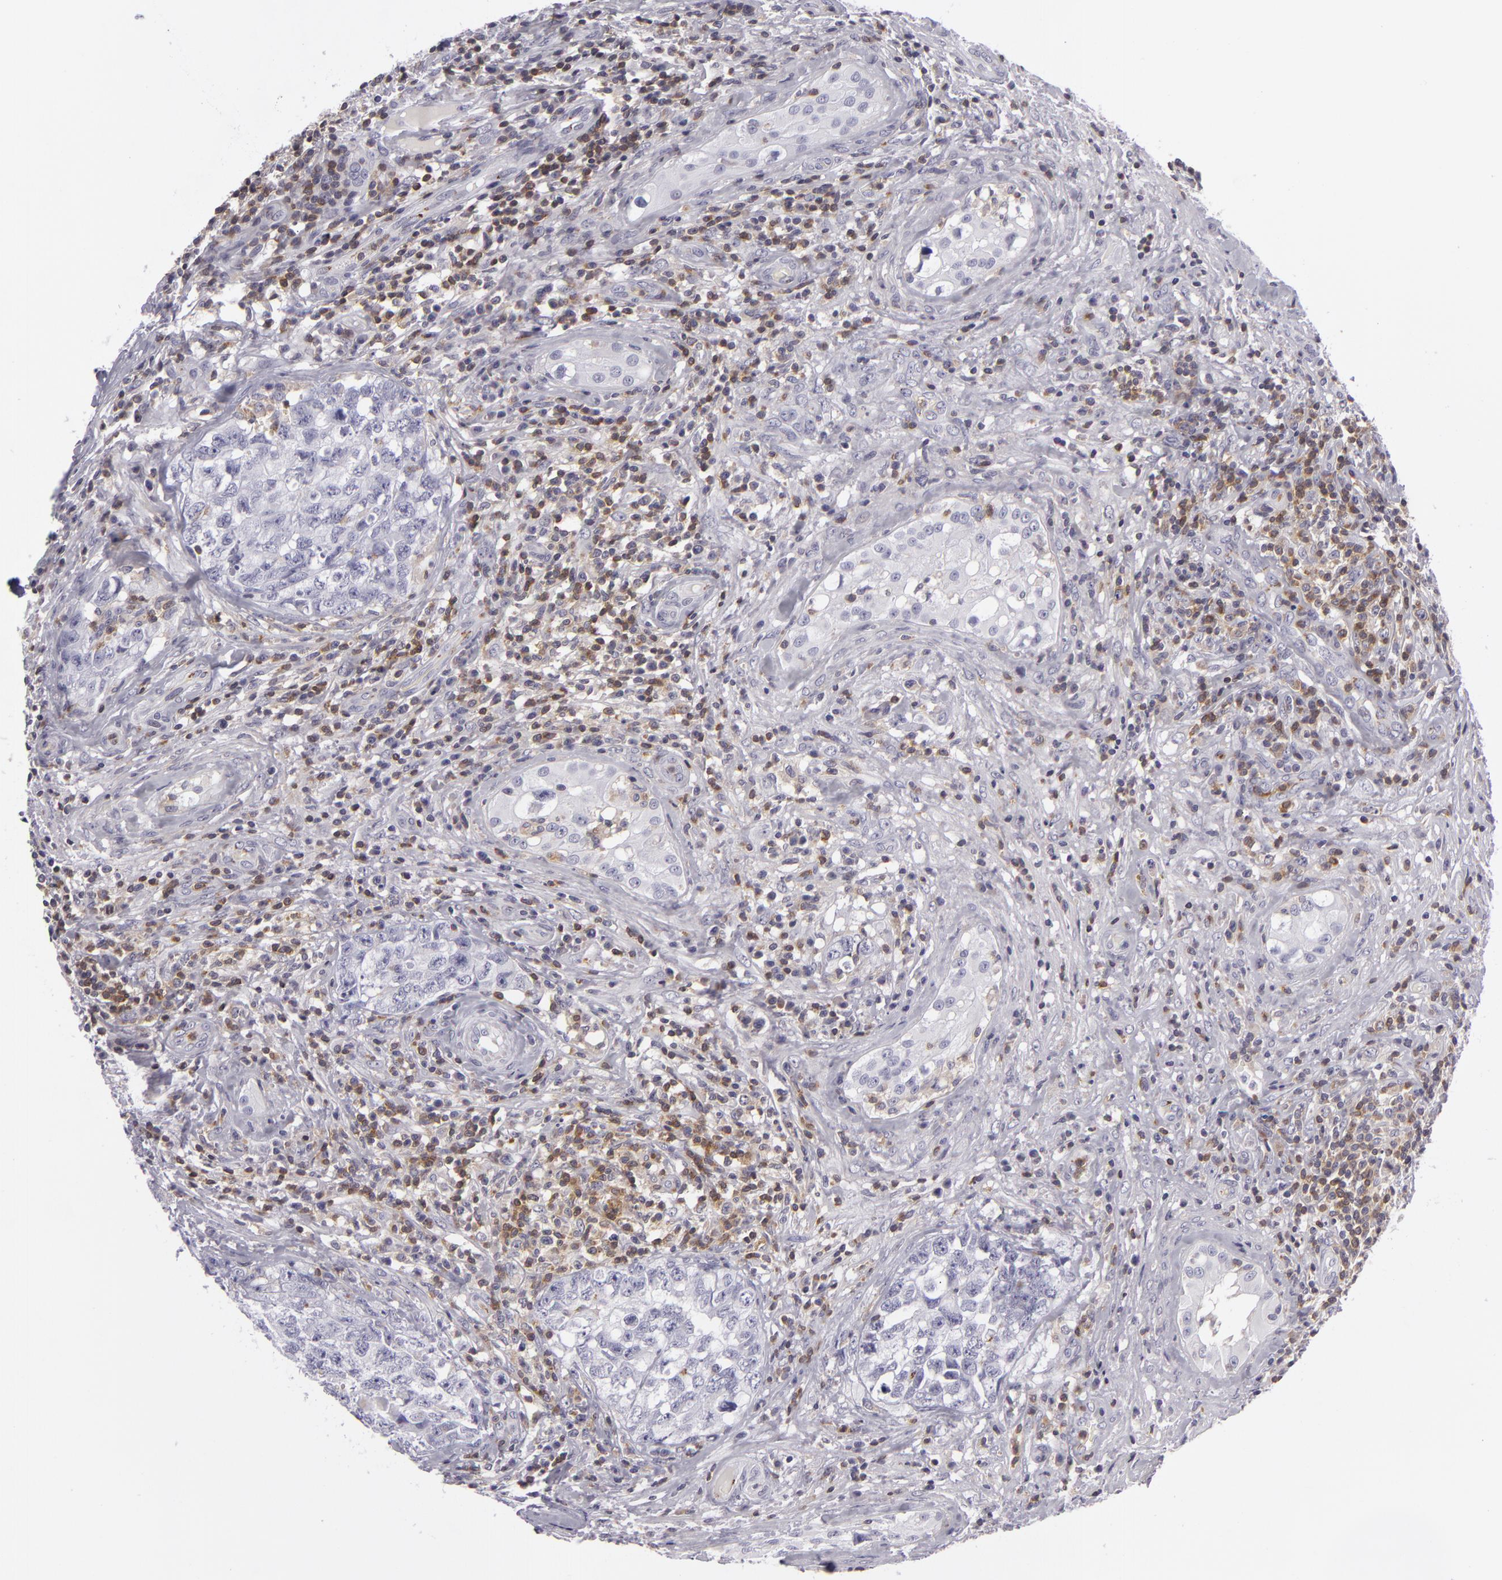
{"staining": {"intensity": "negative", "quantity": "none", "location": "none"}, "tissue": "testis cancer", "cell_type": "Tumor cells", "image_type": "cancer", "snomed": [{"axis": "morphology", "description": "Carcinoma, Embryonal, NOS"}, {"axis": "topography", "description": "Testis"}], "caption": "Tumor cells are negative for brown protein staining in testis embryonal carcinoma. (DAB immunohistochemistry (IHC) visualized using brightfield microscopy, high magnification).", "gene": "KCNAB2", "patient": {"sex": "male", "age": 31}}